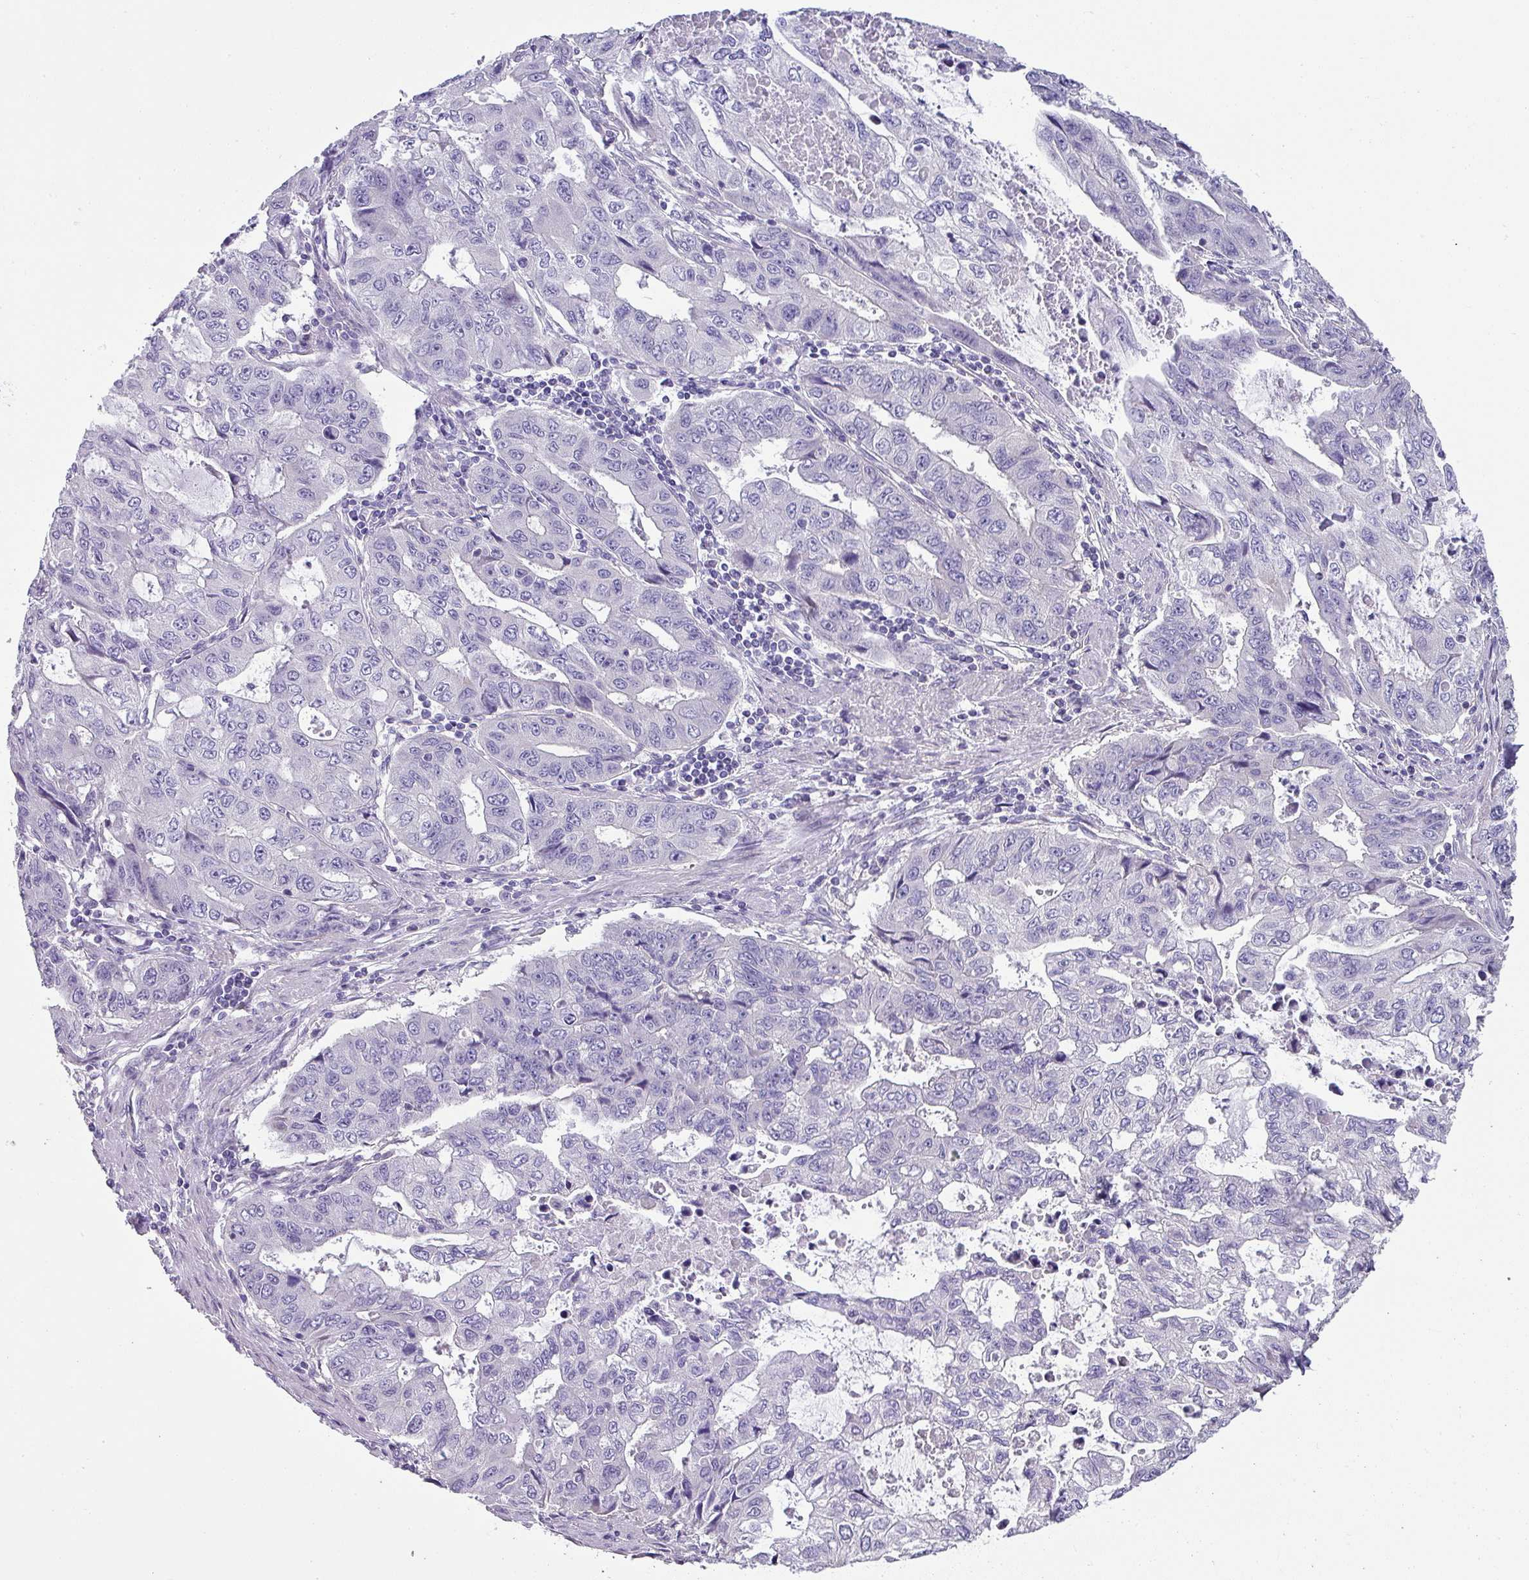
{"staining": {"intensity": "negative", "quantity": "none", "location": "none"}, "tissue": "stomach cancer", "cell_type": "Tumor cells", "image_type": "cancer", "snomed": [{"axis": "morphology", "description": "Adenocarcinoma, NOS"}, {"axis": "topography", "description": "Stomach, upper"}], "caption": "There is no significant expression in tumor cells of stomach cancer (adenocarcinoma).", "gene": "PALS2", "patient": {"sex": "female", "age": 52}}